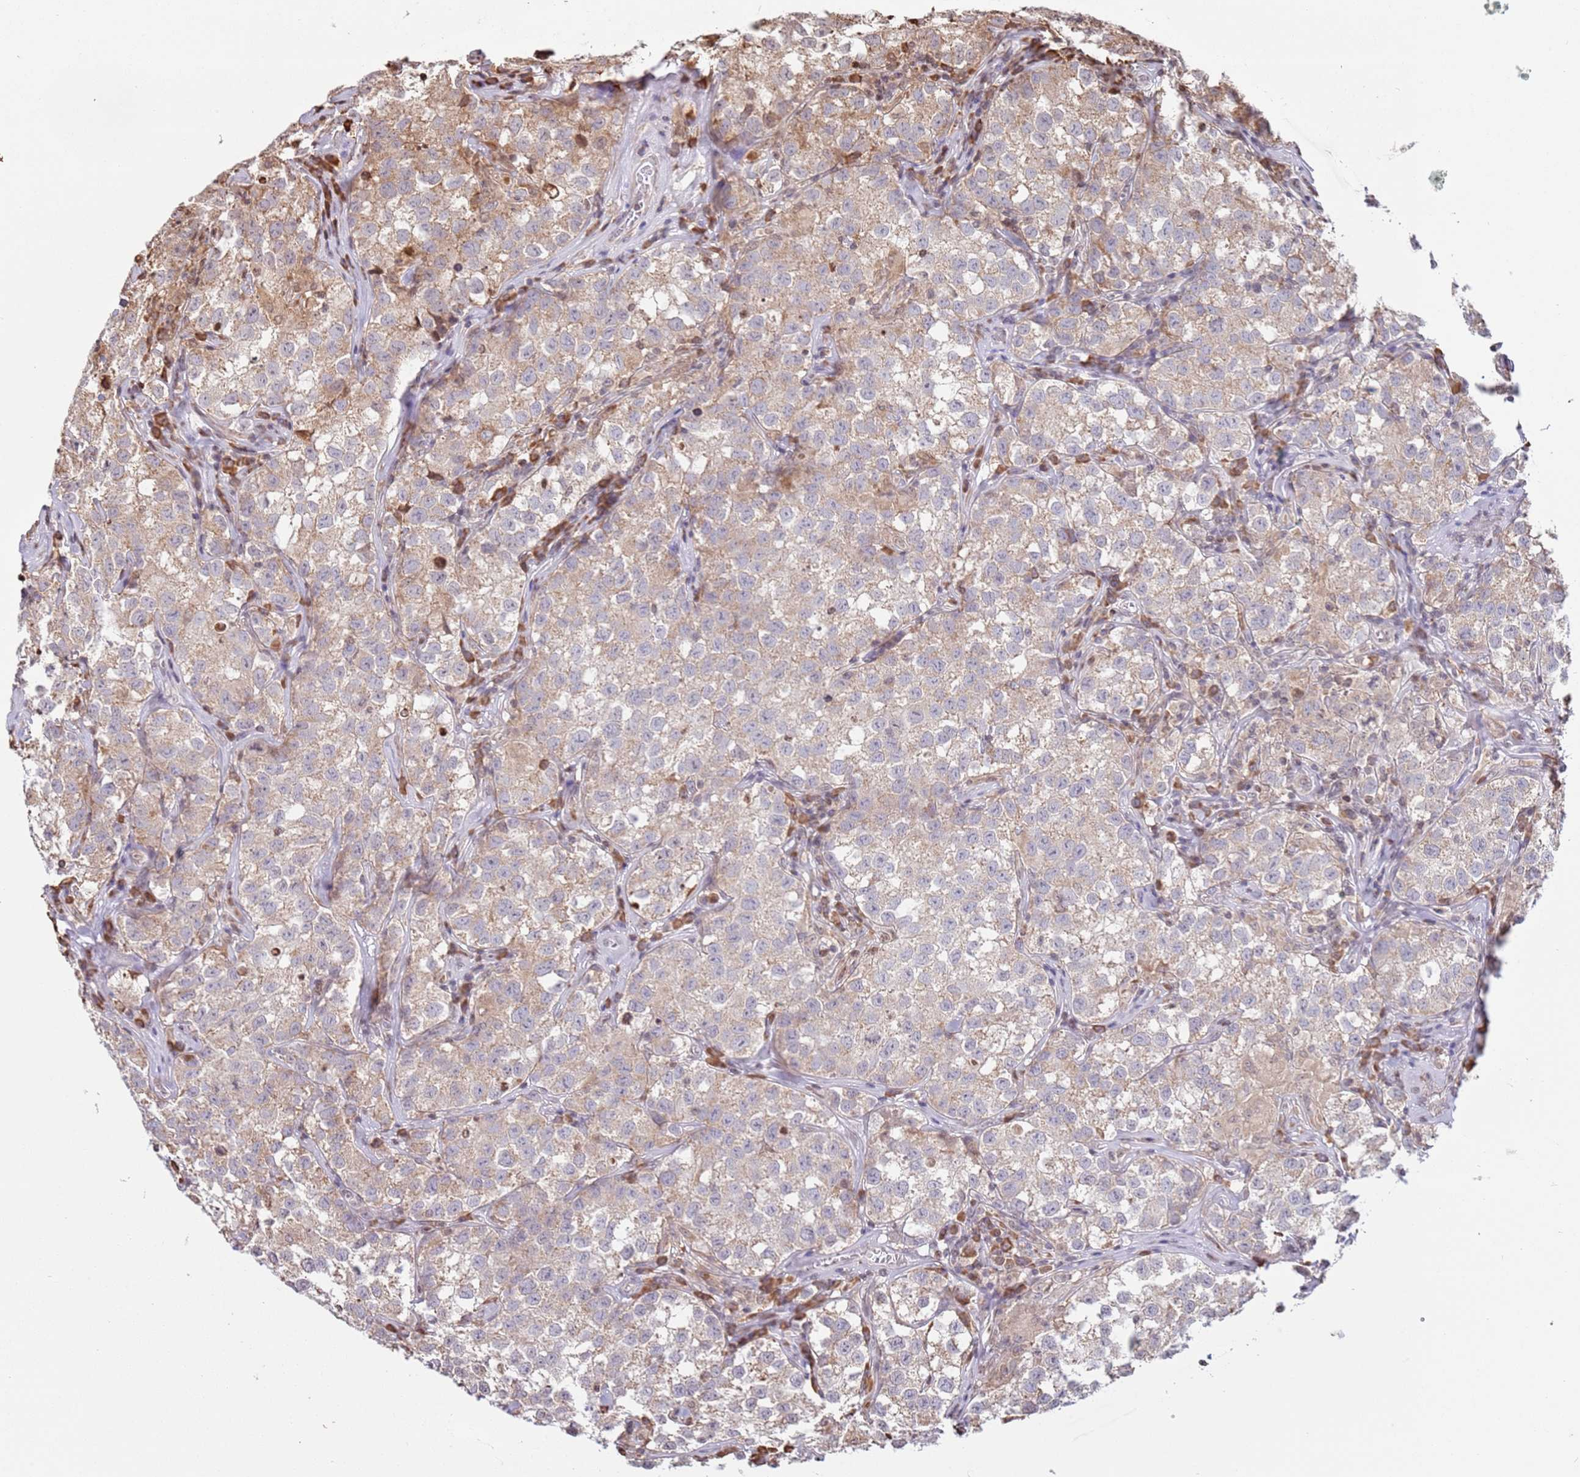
{"staining": {"intensity": "weak", "quantity": ">75%", "location": "cytoplasmic/membranous"}, "tissue": "testis cancer", "cell_type": "Tumor cells", "image_type": "cancer", "snomed": [{"axis": "morphology", "description": "Seminoma, NOS"}, {"axis": "morphology", "description": "Carcinoma, Embryonal, NOS"}, {"axis": "topography", "description": "Testis"}], "caption": "This image exhibits testis cancer stained with IHC to label a protein in brown. The cytoplasmic/membranous of tumor cells show weak positivity for the protein. Nuclei are counter-stained blue.", "gene": "SCAF1", "patient": {"sex": "male", "age": 43}}